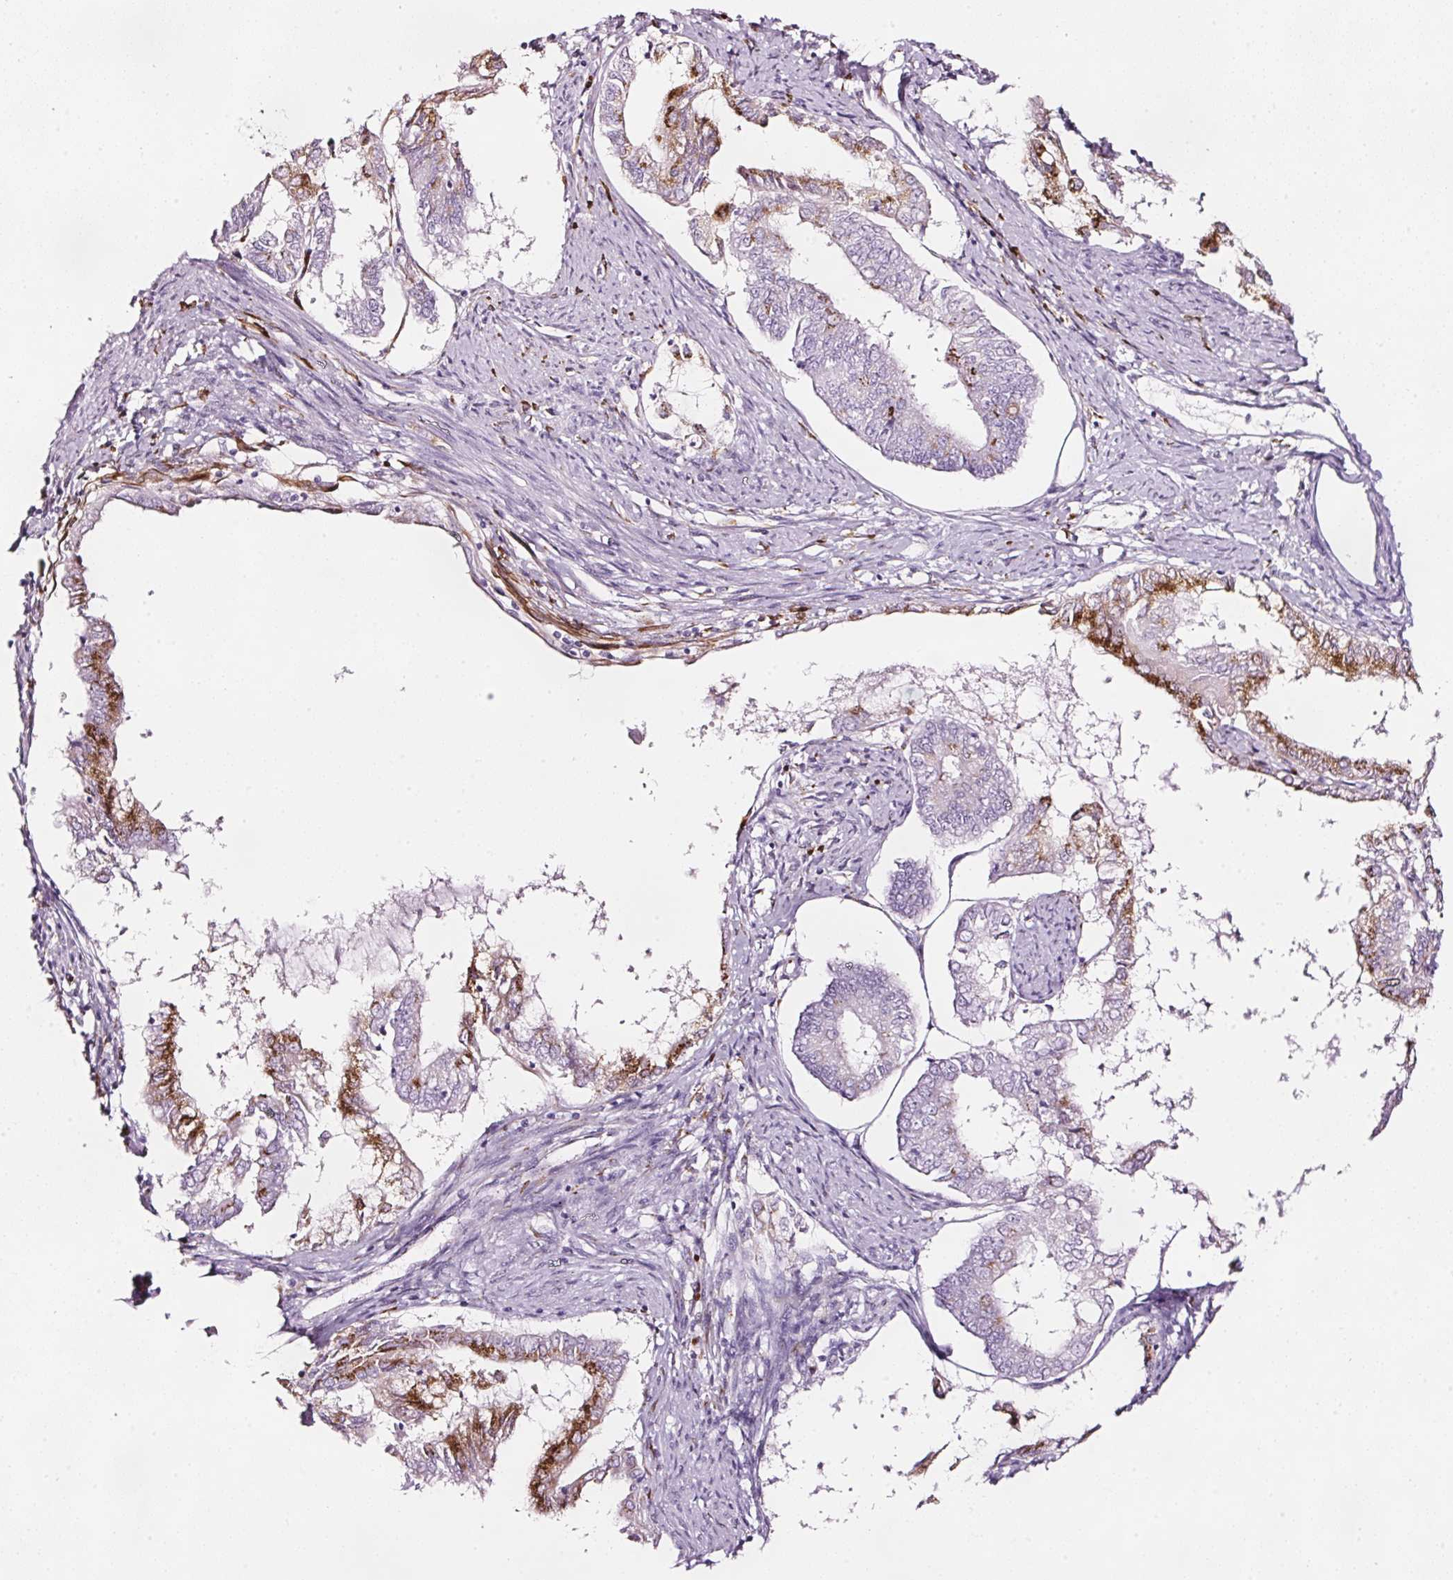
{"staining": {"intensity": "strong", "quantity": "<25%", "location": "cytoplasmic/membranous"}, "tissue": "endometrial cancer", "cell_type": "Tumor cells", "image_type": "cancer", "snomed": [{"axis": "morphology", "description": "Adenocarcinoma, NOS"}, {"axis": "topography", "description": "Endometrium"}], "caption": "Adenocarcinoma (endometrial) tissue exhibits strong cytoplasmic/membranous positivity in about <25% of tumor cells", "gene": "SDF4", "patient": {"sex": "female", "age": 76}}